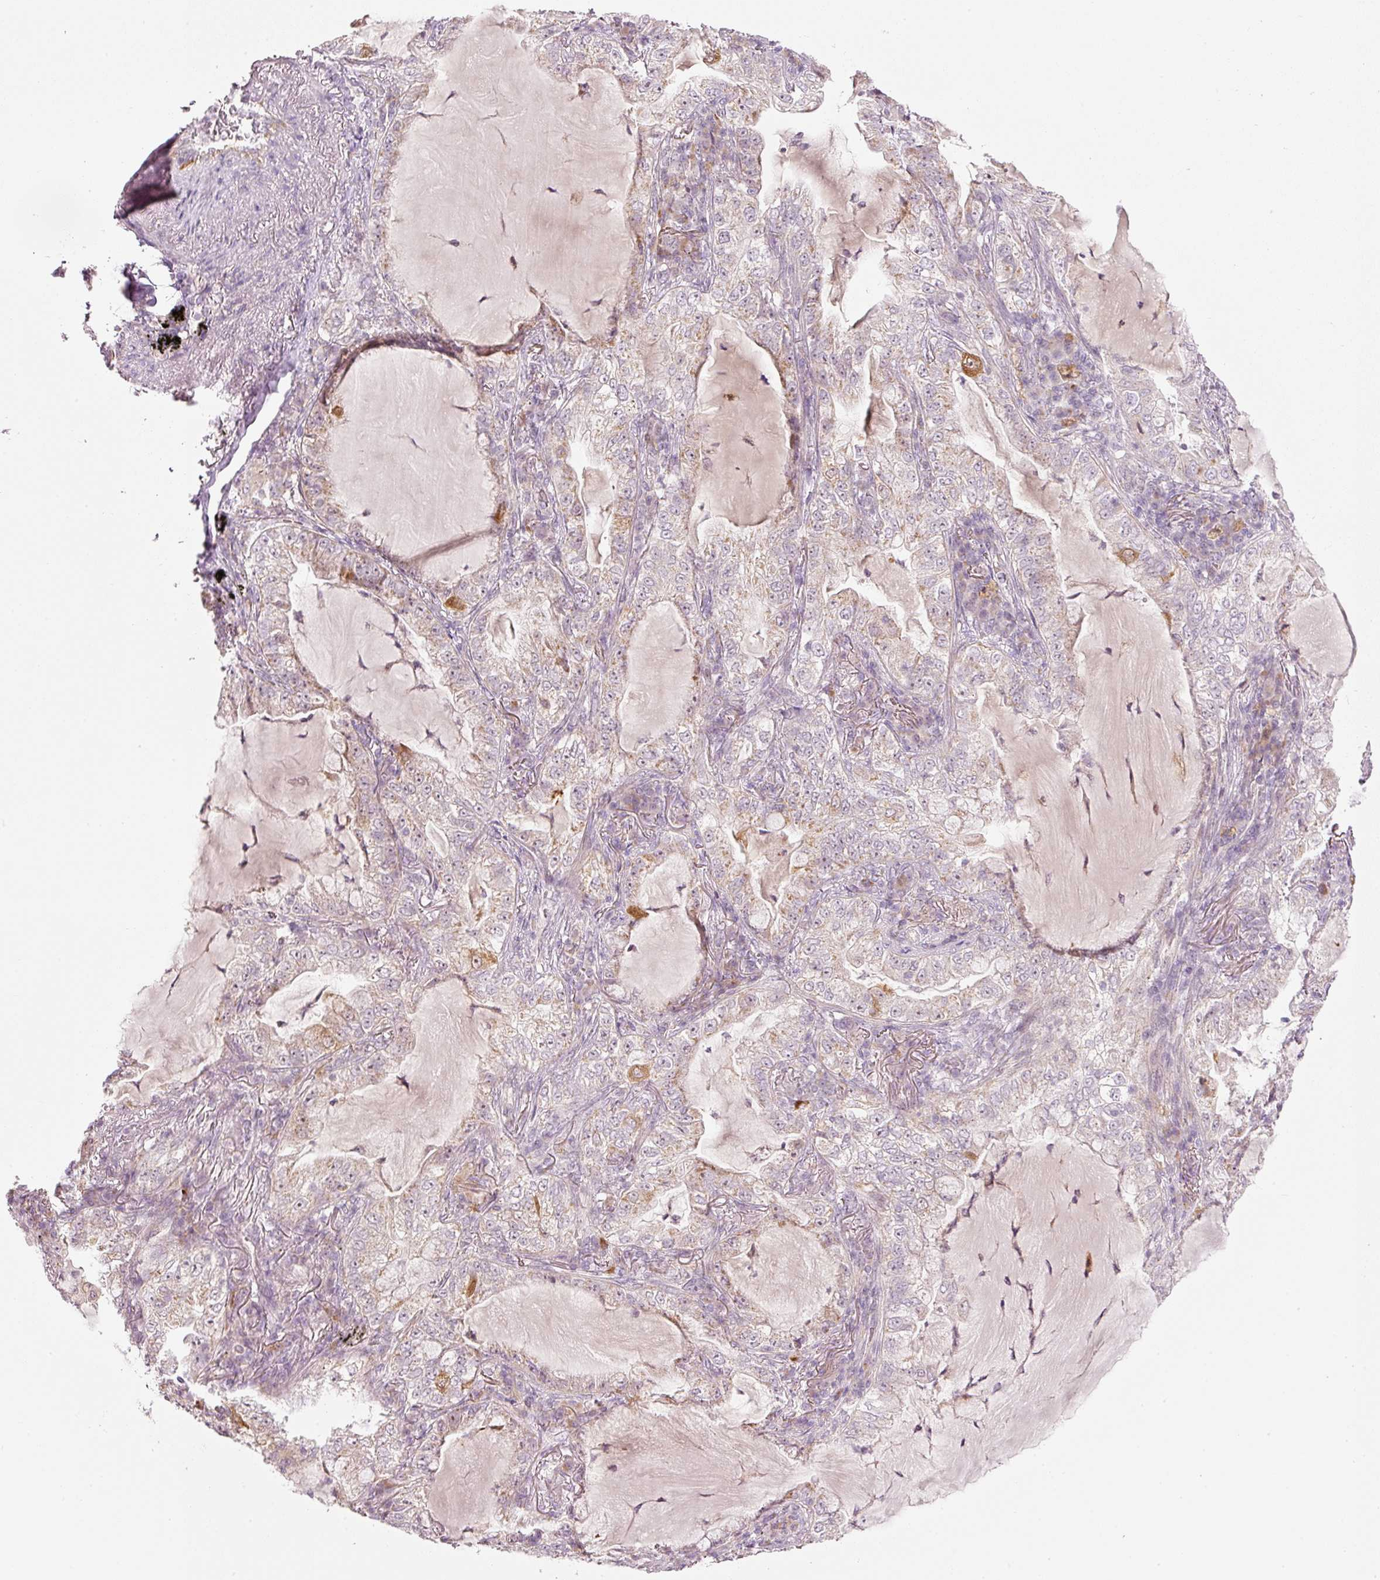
{"staining": {"intensity": "weak", "quantity": "<25%", "location": "cytoplasmic/membranous"}, "tissue": "lung cancer", "cell_type": "Tumor cells", "image_type": "cancer", "snomed": [{"axis": "morphology", "description": "Adenocarcinoma, NOS"}, {"axis": "topography", "description": "Lung"}], "caption": "Human adenocarcinoma (lung) stained for a protein using IHC shows no positivity in tumor cells.", "gene": "CDC20B", "patient": {"sex": "female", "age": 73}}